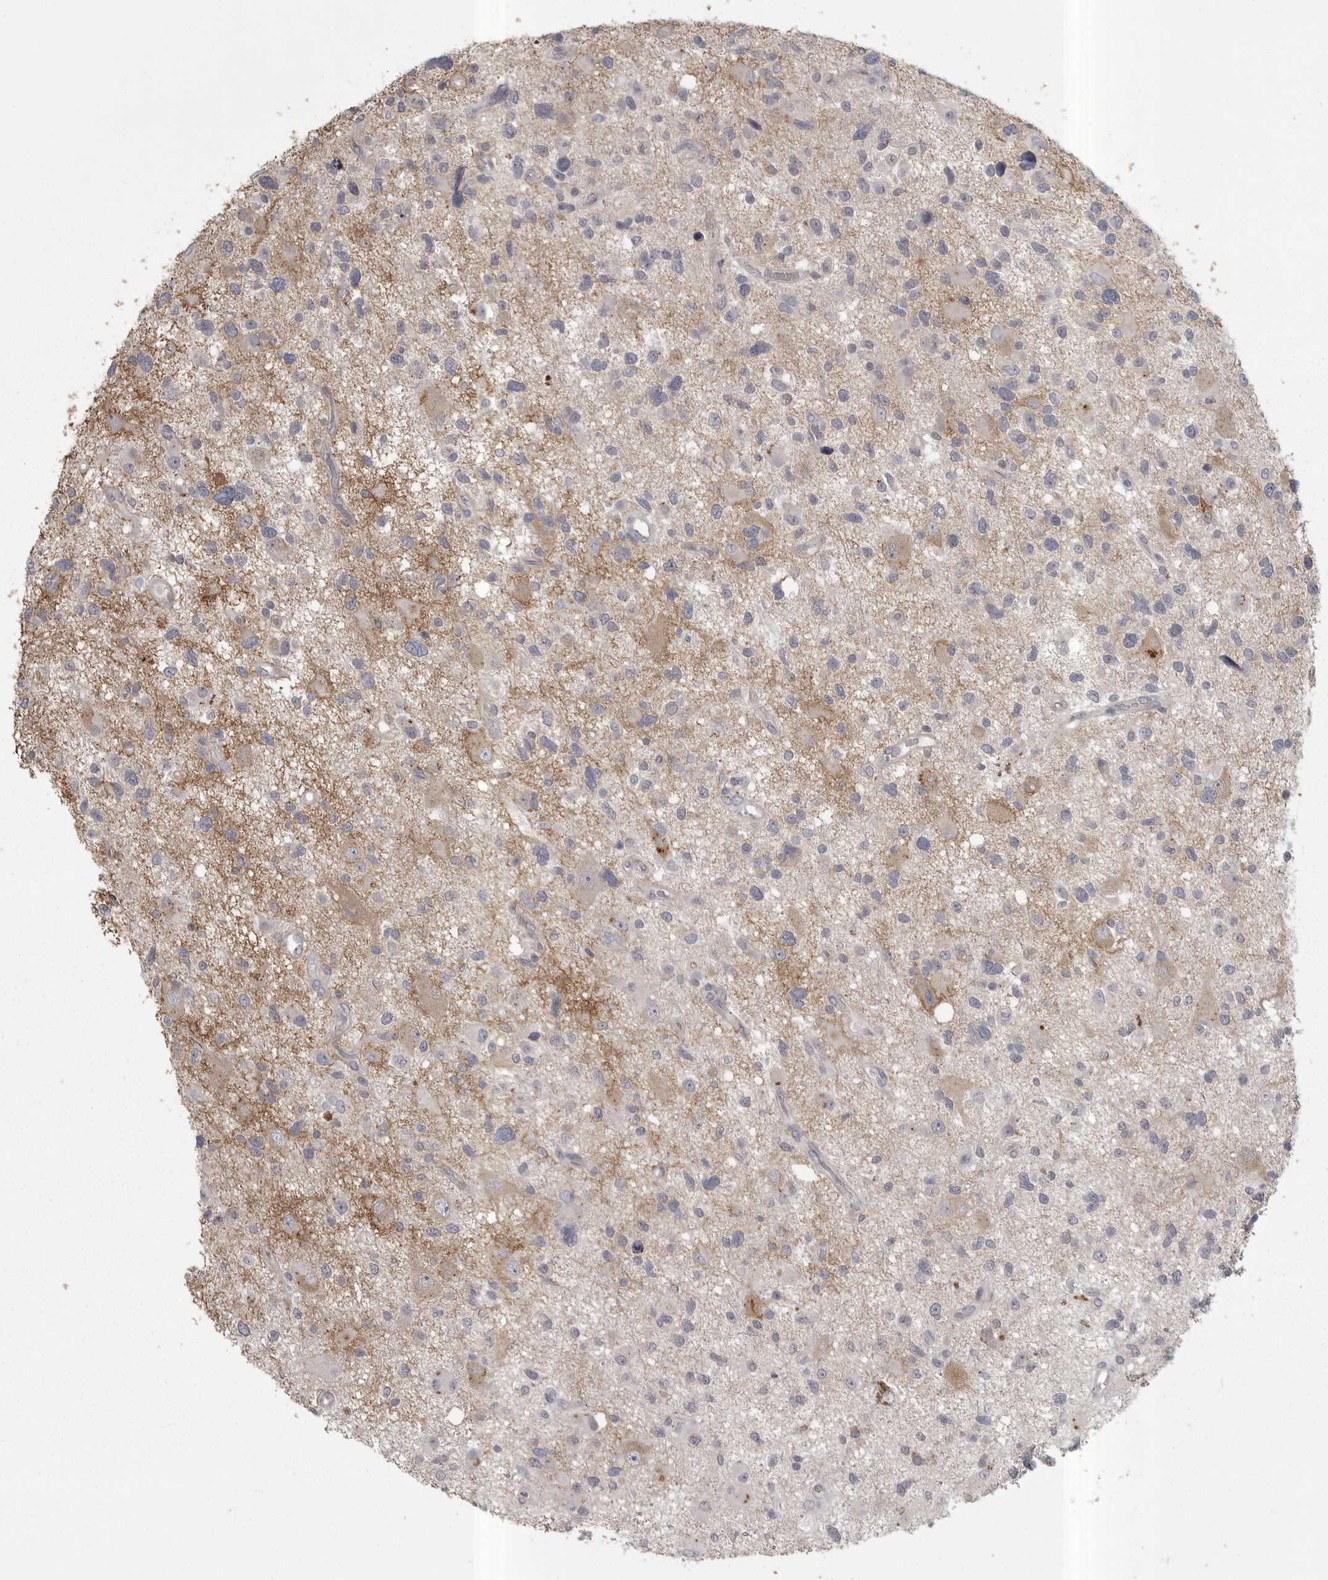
{"staining": {"intensity": "weak", "quantity": "25%-75%", "location": "cytoplasmic/membranous"}, "tissue": "glioma", "cell_type": "Tumor cells", "image_type": "cancer", "snomed": [{"axis": "morphology", "description": "Glioma, malignant, High grade"}, {"axis": "topography", "description": "Brain"}], "caption": "Protein expression analysis of human high-grade glioma (malignant) reveals weak cytoplasmic/membranous positivity in about 25%-75% of tumor cells. The protein is stained brown, and the nuclei are stained in blue (DAB (3,3'-diaminobenzidine) IHC with brightfield microscopy, high magnification).", "gene": "PHF13", "patient": {"sex": "male", "age": 33}}